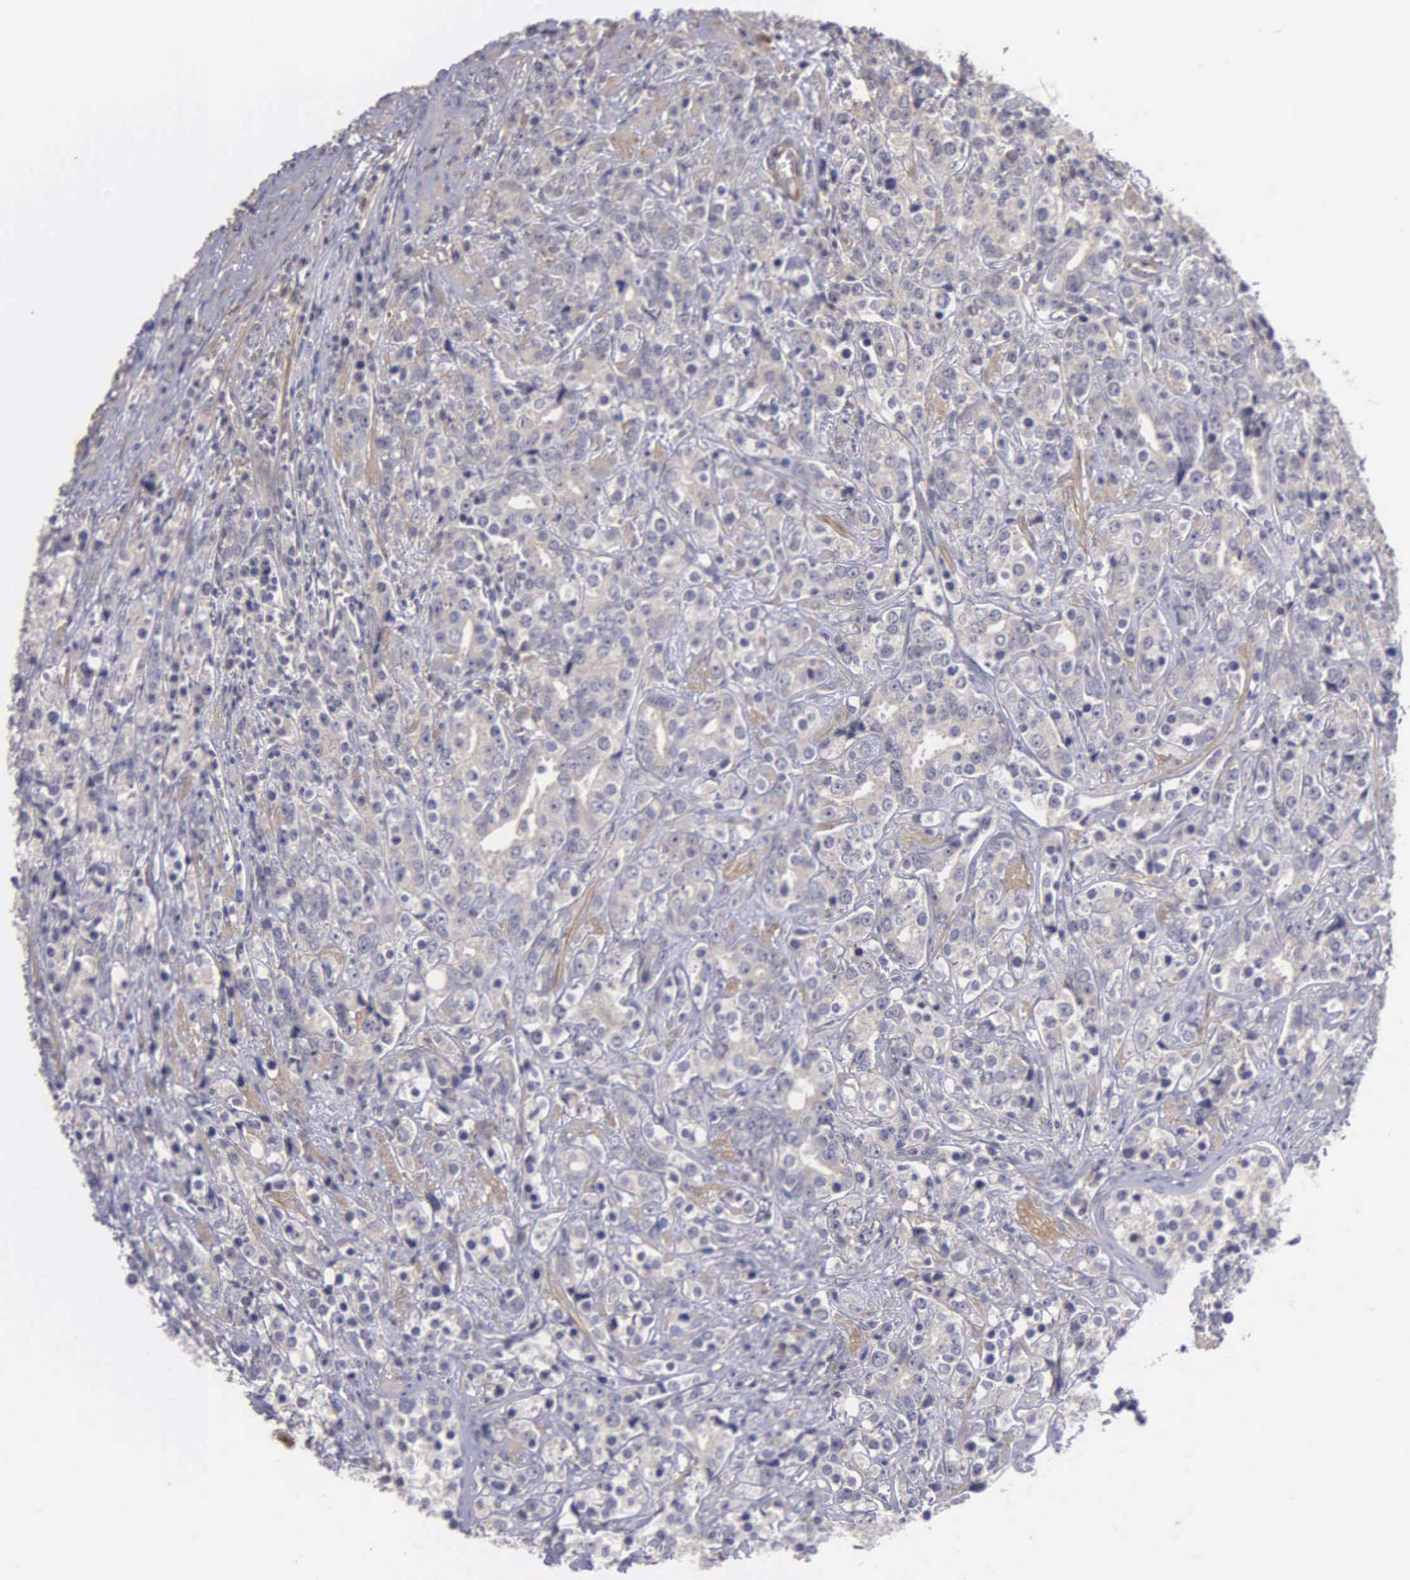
{"staining": {"intensity": "weak", "quantity": ">75%", "location": "cytoplasmic/membranous"}, "tissue": "prostate cancer", "cell_type": "Tumor cells", "image_type": "cancer", "snomed": [{"axis": "morphology", "description": "Adenocarcinoma, High grade"}, {"axis": "topography", "description": "Prostate"}], "caption": "Weak cytoplasmic/membranous expression for a protein is present in about >75% of tumor cells of prostate cancer using immunohistochemistry (IHC).", "gene": "RTL10", "patient": {"sex": "male", "age": 71}}